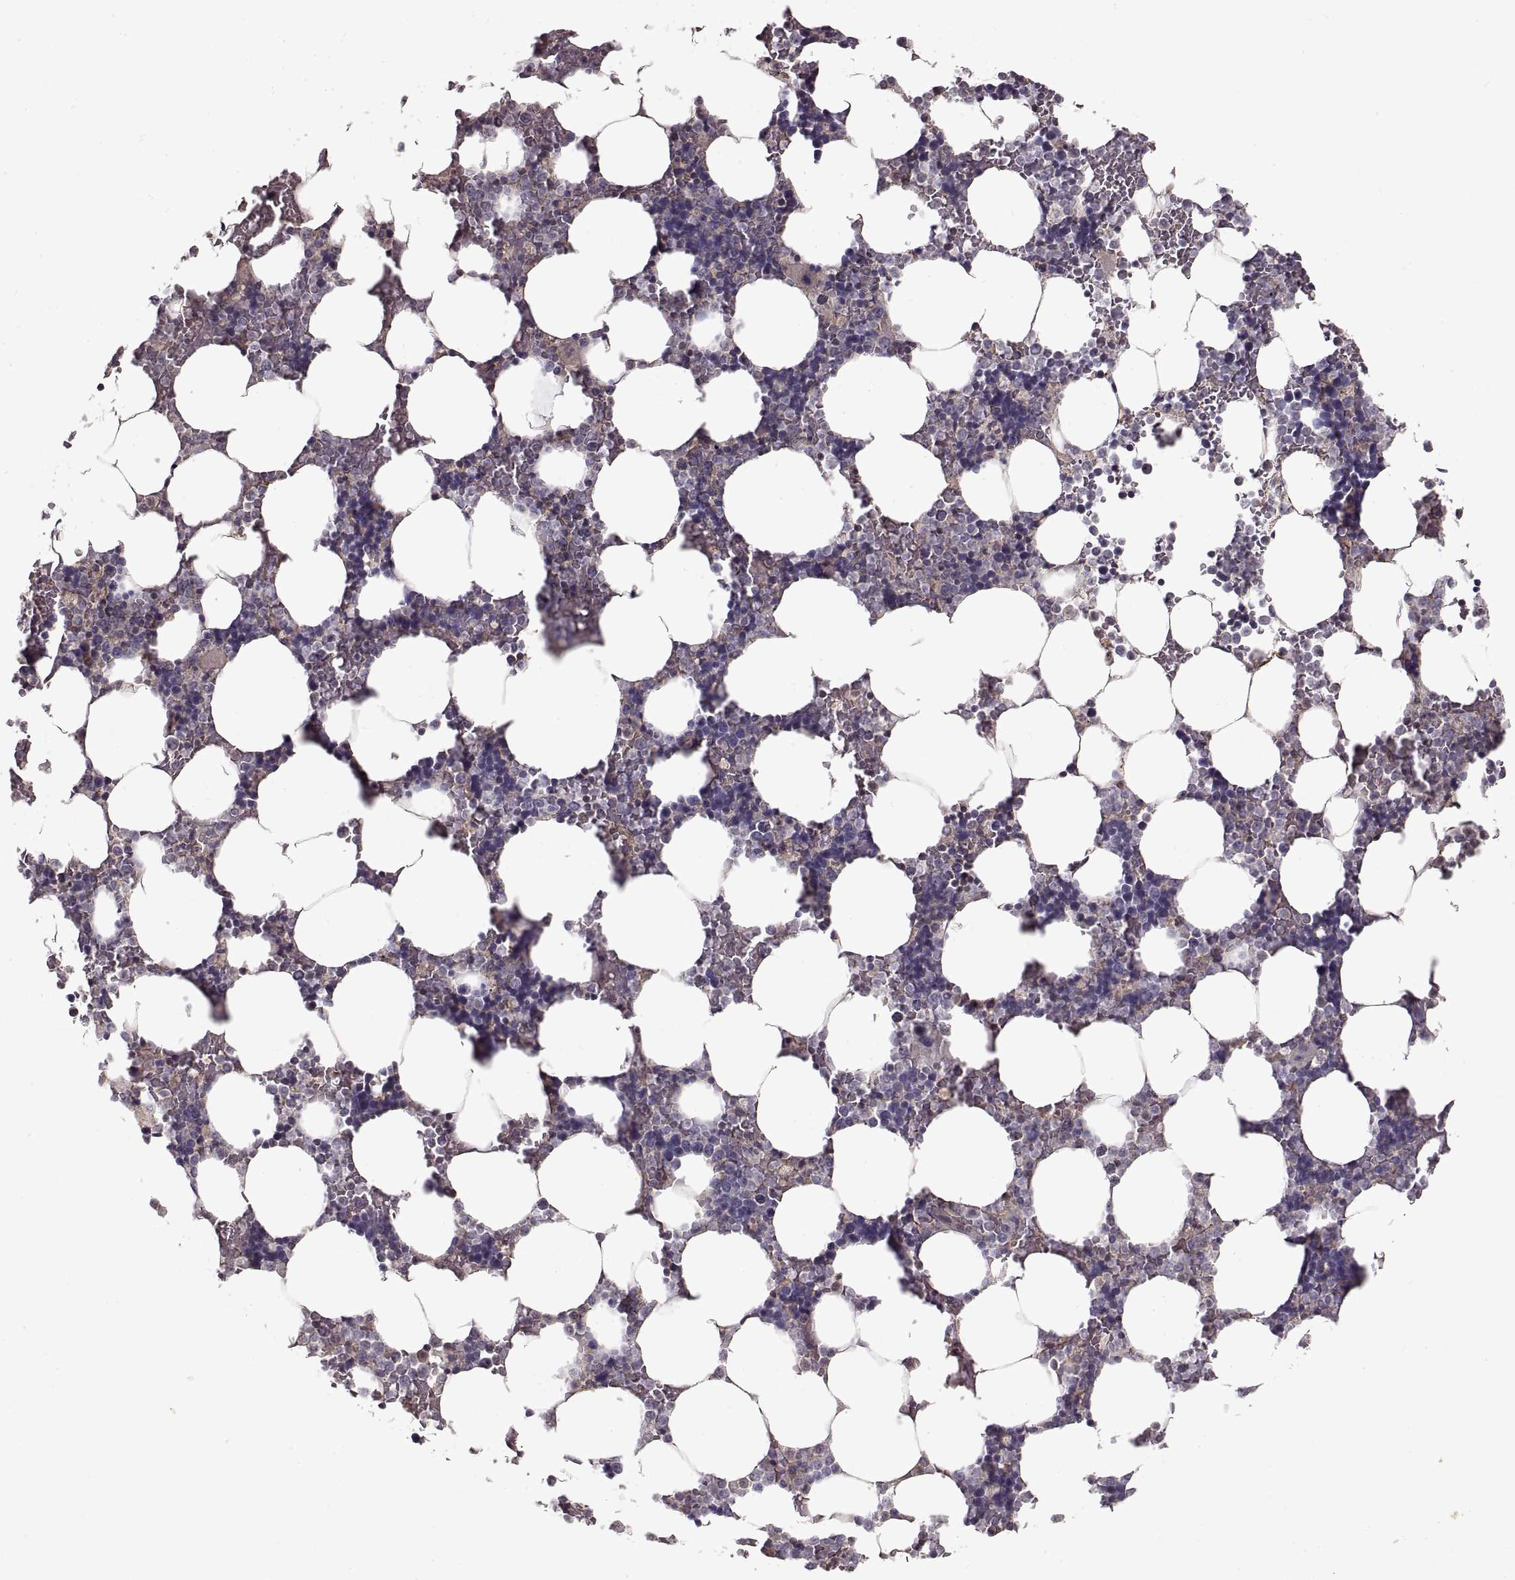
{"staining": {"intensity": "negative", "quantity": "none", "location": "none"}, "tissue": "bone marrow", "cell_type": "Hematopoietic cells", "image_type": "normal", "snomed": [{"axis": "morphology", "description": "Normal tissue, NOS"}, {"axis": "topography", "description": "Bone marrow"}], "caption": "A high-resolution image shows immunohistochemistry staining of unremarkable bone marrow, which displays no significant staining in hematopoietic cells. The staining was performed using DAB (3,3'-diaminobenzidine) to visualize the protein expression in brown, while the nuclei were stained in blue with hematoxylin (Magnification: 20x).", "gene": "ADAM11", "patient": {"sex": "male", "age": 51}}